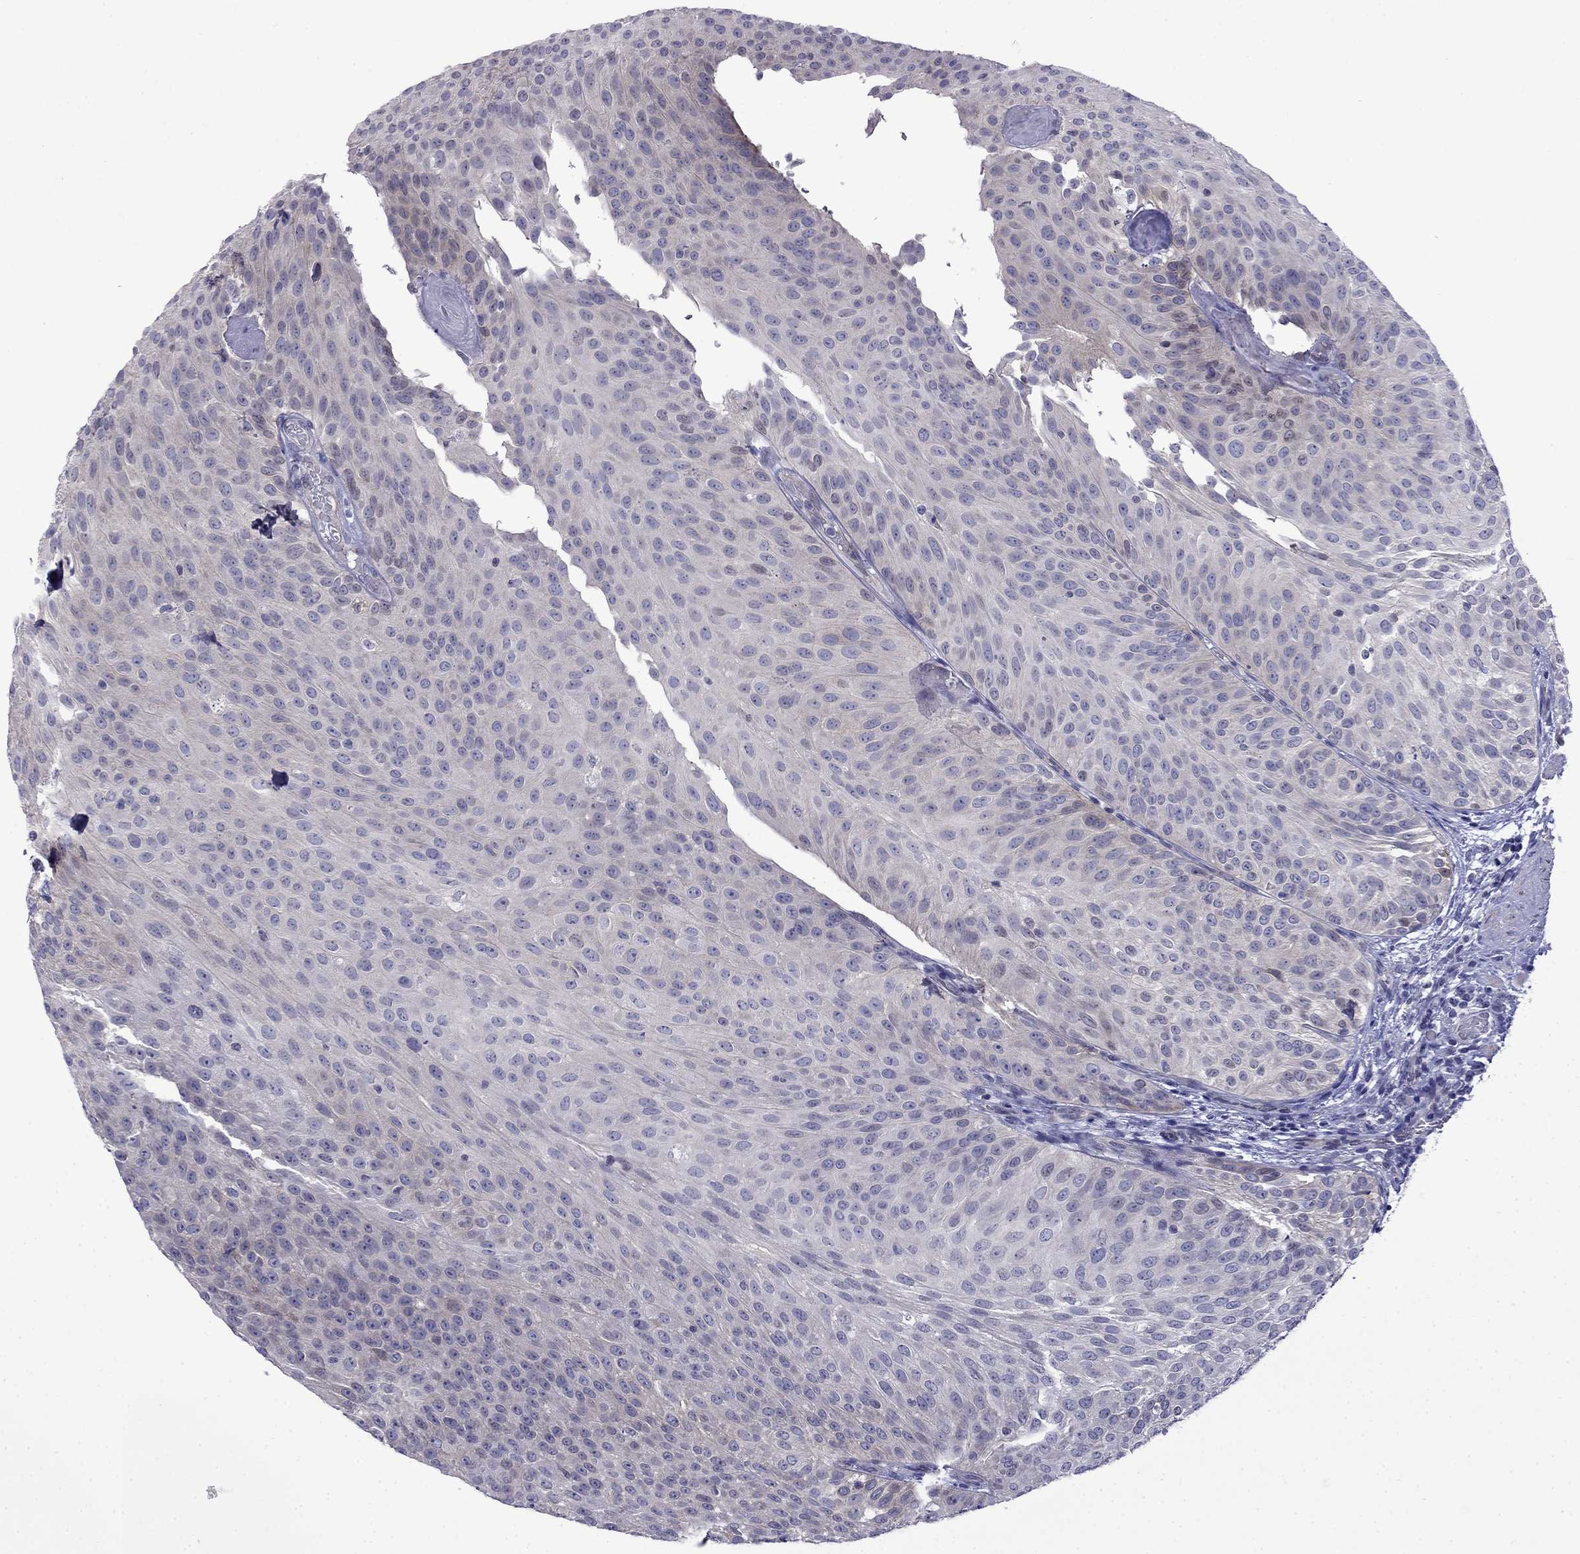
{"staining": {"intensity": "negative", "quantity": "none", "location": "none"}, "tissue": "urothelial cancer", "cell_type": "Tumor cells", "image_type": "cancer", "snomed": [{"axis": "morphology", "description": "Urothelial carcinoma, Low grade"}, {"axis": "topography", "description": "Urinary bladder"}], "caption": "This is a histopathology image of IHC staining of low-grade urothelial carcinoma, which shows no staining in tumor cells.", "gene": "PRR18", "patient": {"sex": "male", "age": 78}}